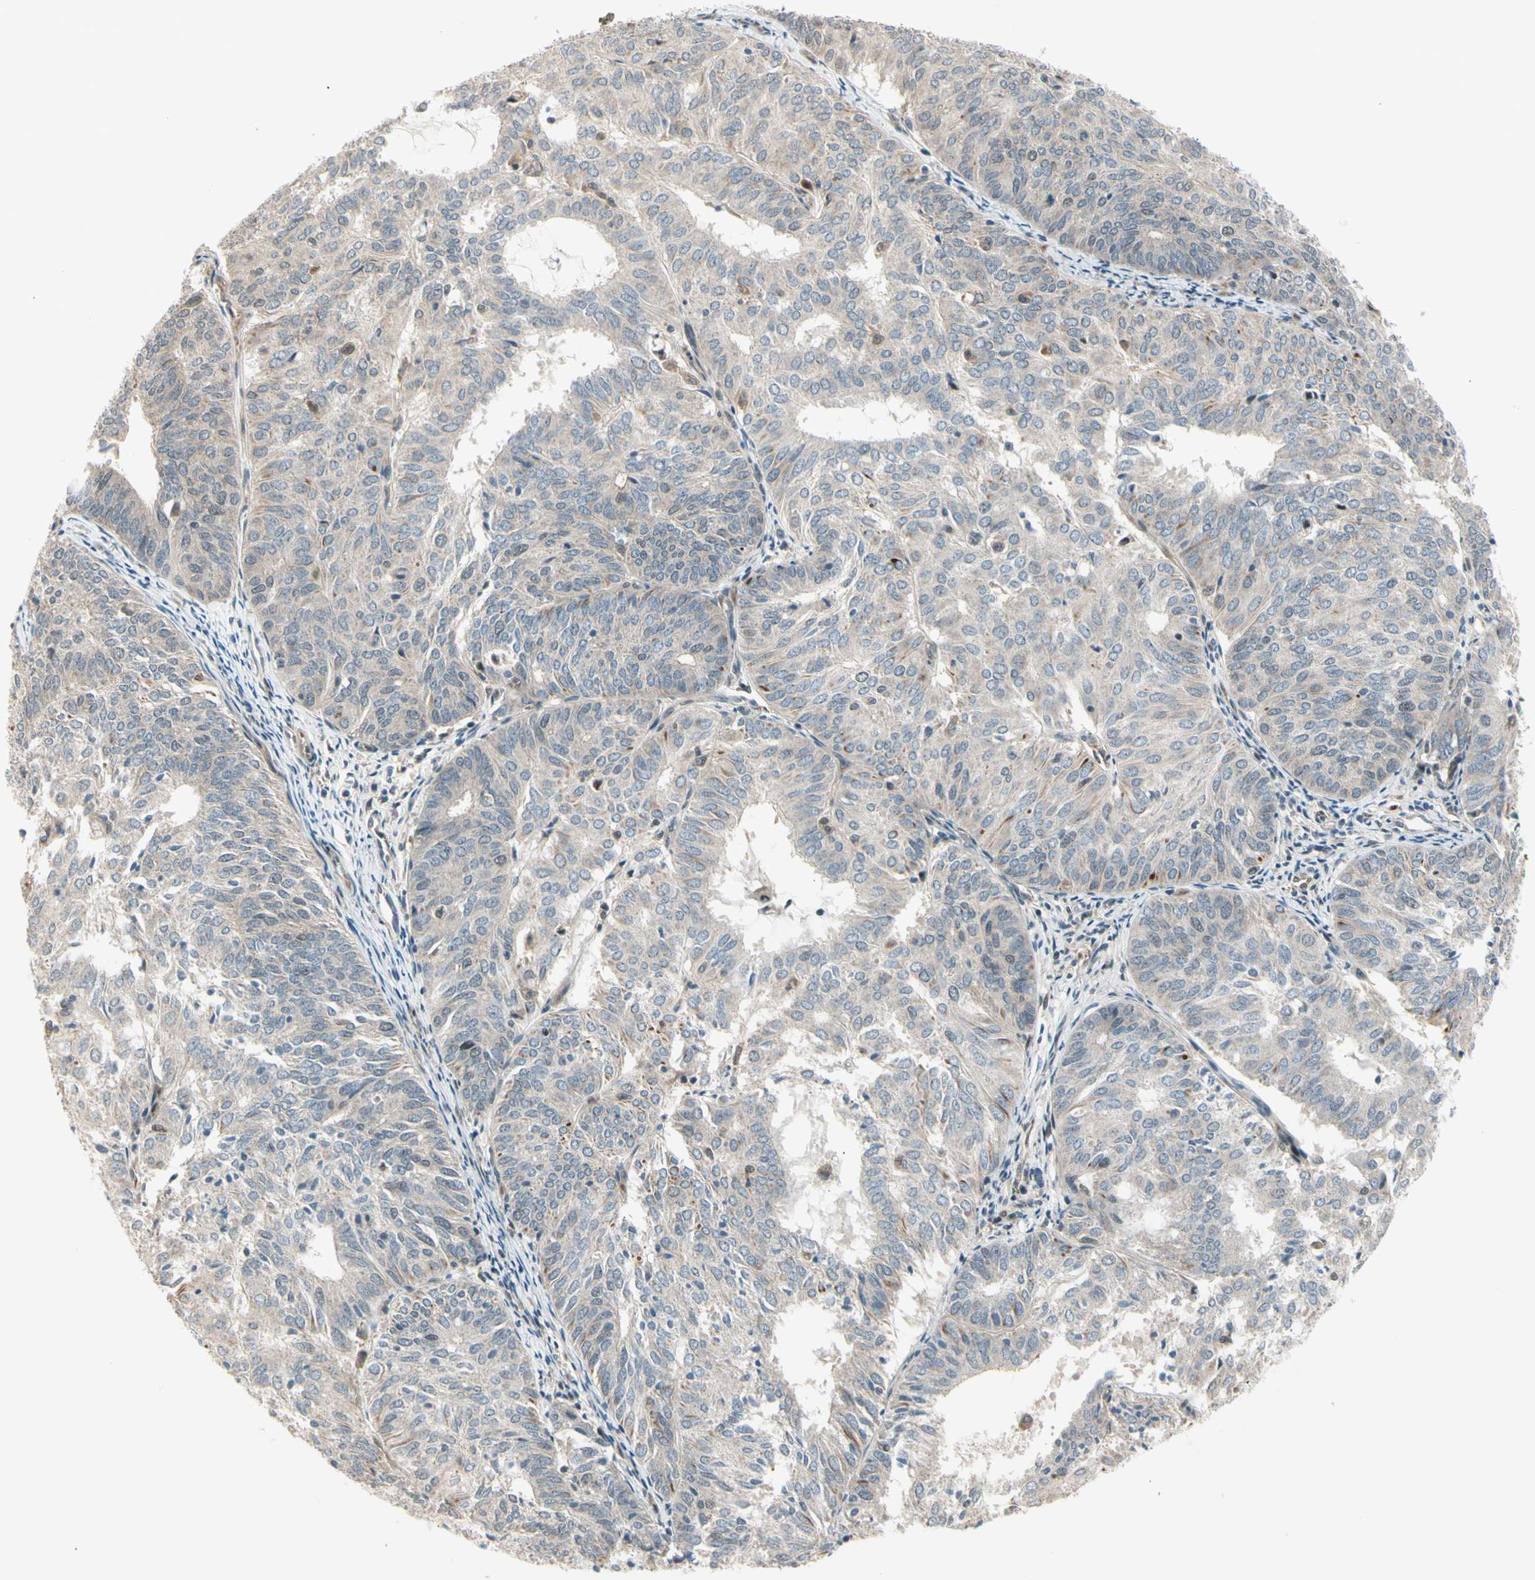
{"staining": {"intensity": "weak", "quantity": ">75%", "location": "cytoplasmic/membranous"}, "tissue": "endometrial cancer", "cell_type": "Tumor cells", "image_type": "cancer", "snomed": [{"axis": "morphology", "description": "Adenocarcinoma, NOS"}, {"axis": "topography", "description": "Uterus"}], "caption": "Protein analysis of endometrial cancer tissue shows weak cytoplasmic/membranous staining in about >75% of tumor cells.", "gene": "SVBP", "patient": {"sex": "female", "age": 60}}